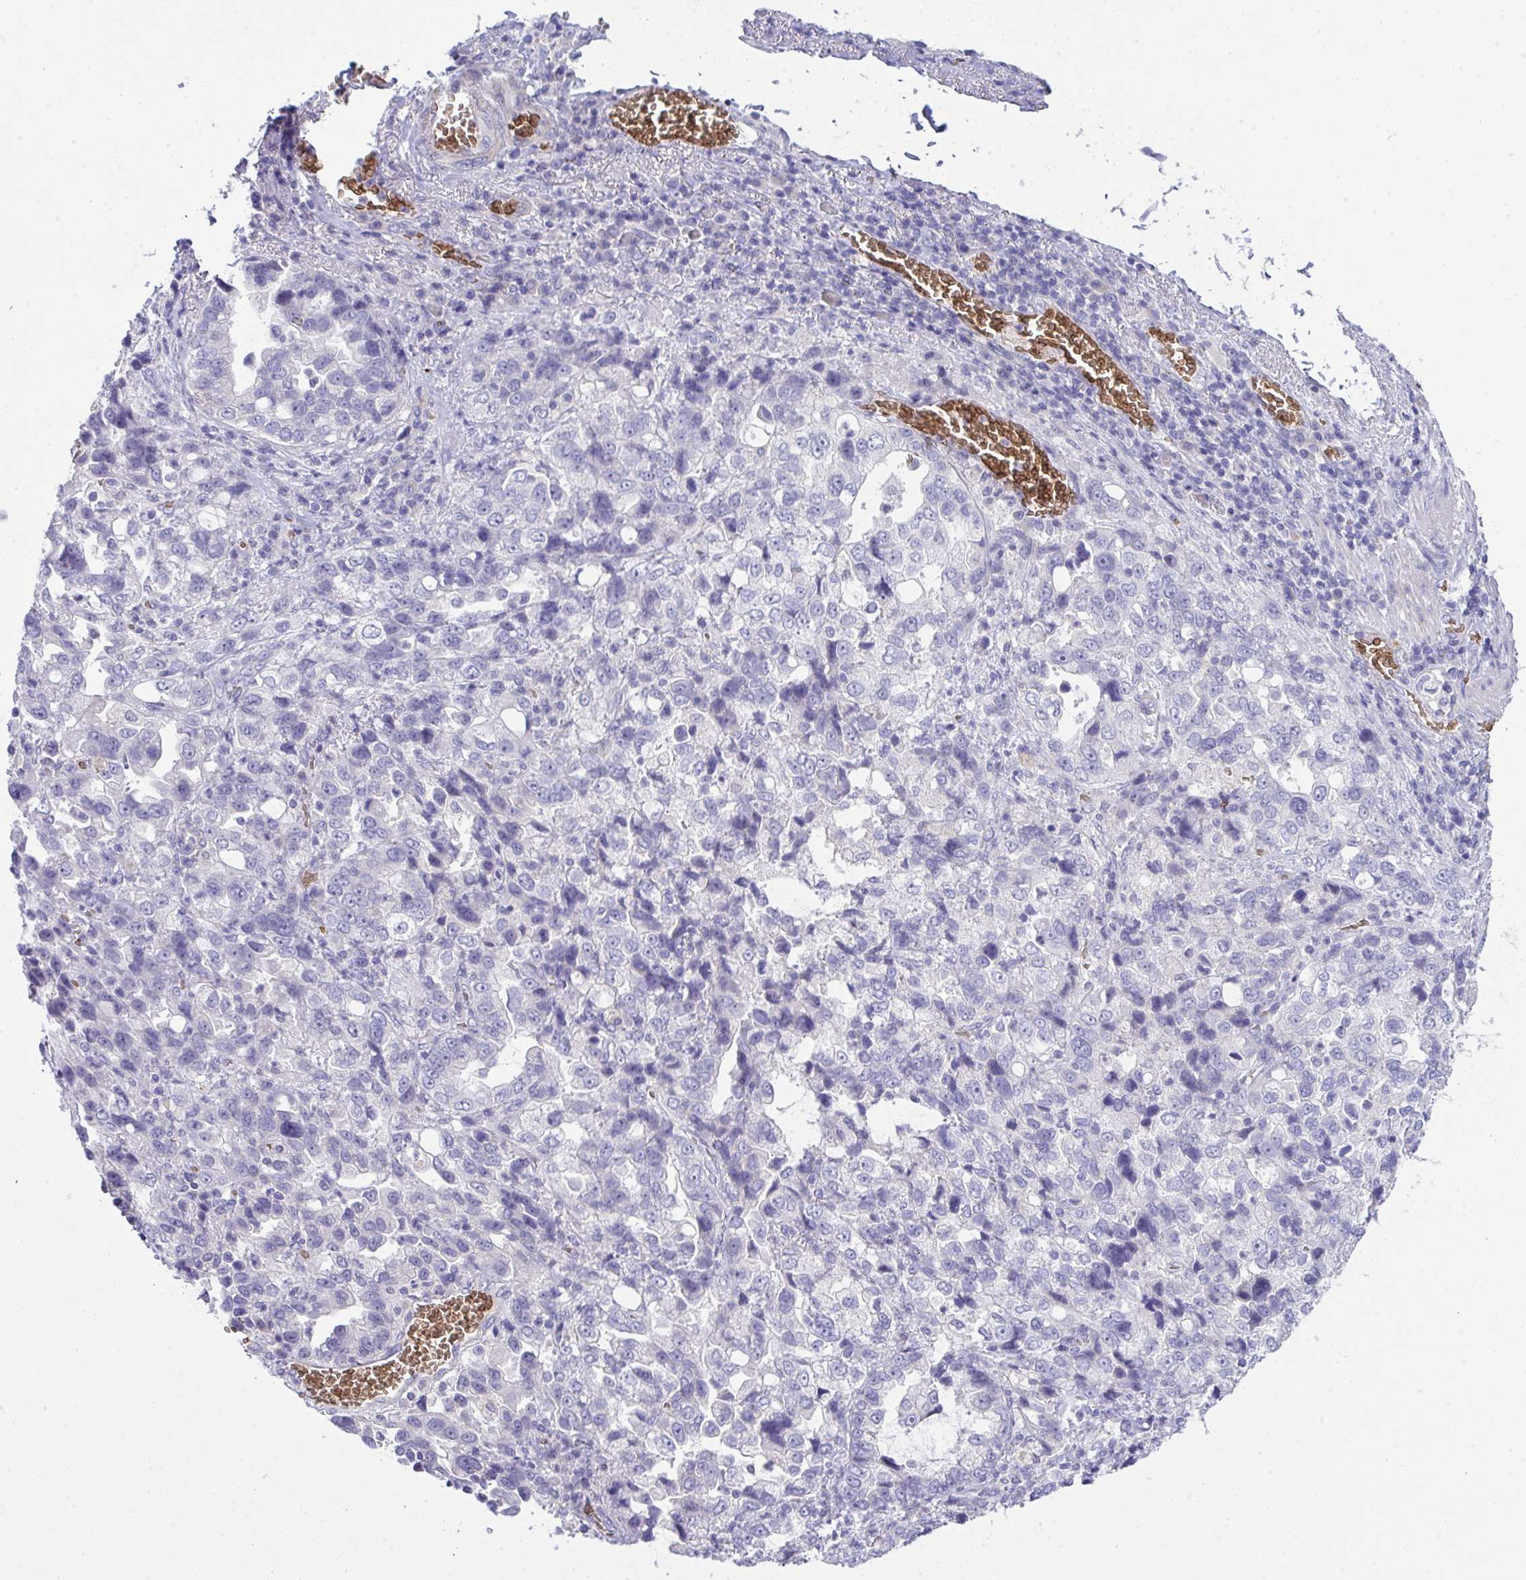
{"staining": {"intensity": "negative", "quantity": "none", "location": "none"}, "tissue": "stomach cancer", "cell_type": "Tumor cells", "image_type": "cancer", "snomed": [{"axis": "morphology", "description": "Adenocarcinoma, NOS"}, {"axis": "topography", "description": "Stomach, upper"}], "caption": "Stomach cancer (adenocarcinoma) stained for a protein using IHC reveals no expression tumor cells.", "gene": "SPTB", "patient": {"sex": "female", "age": 81}}